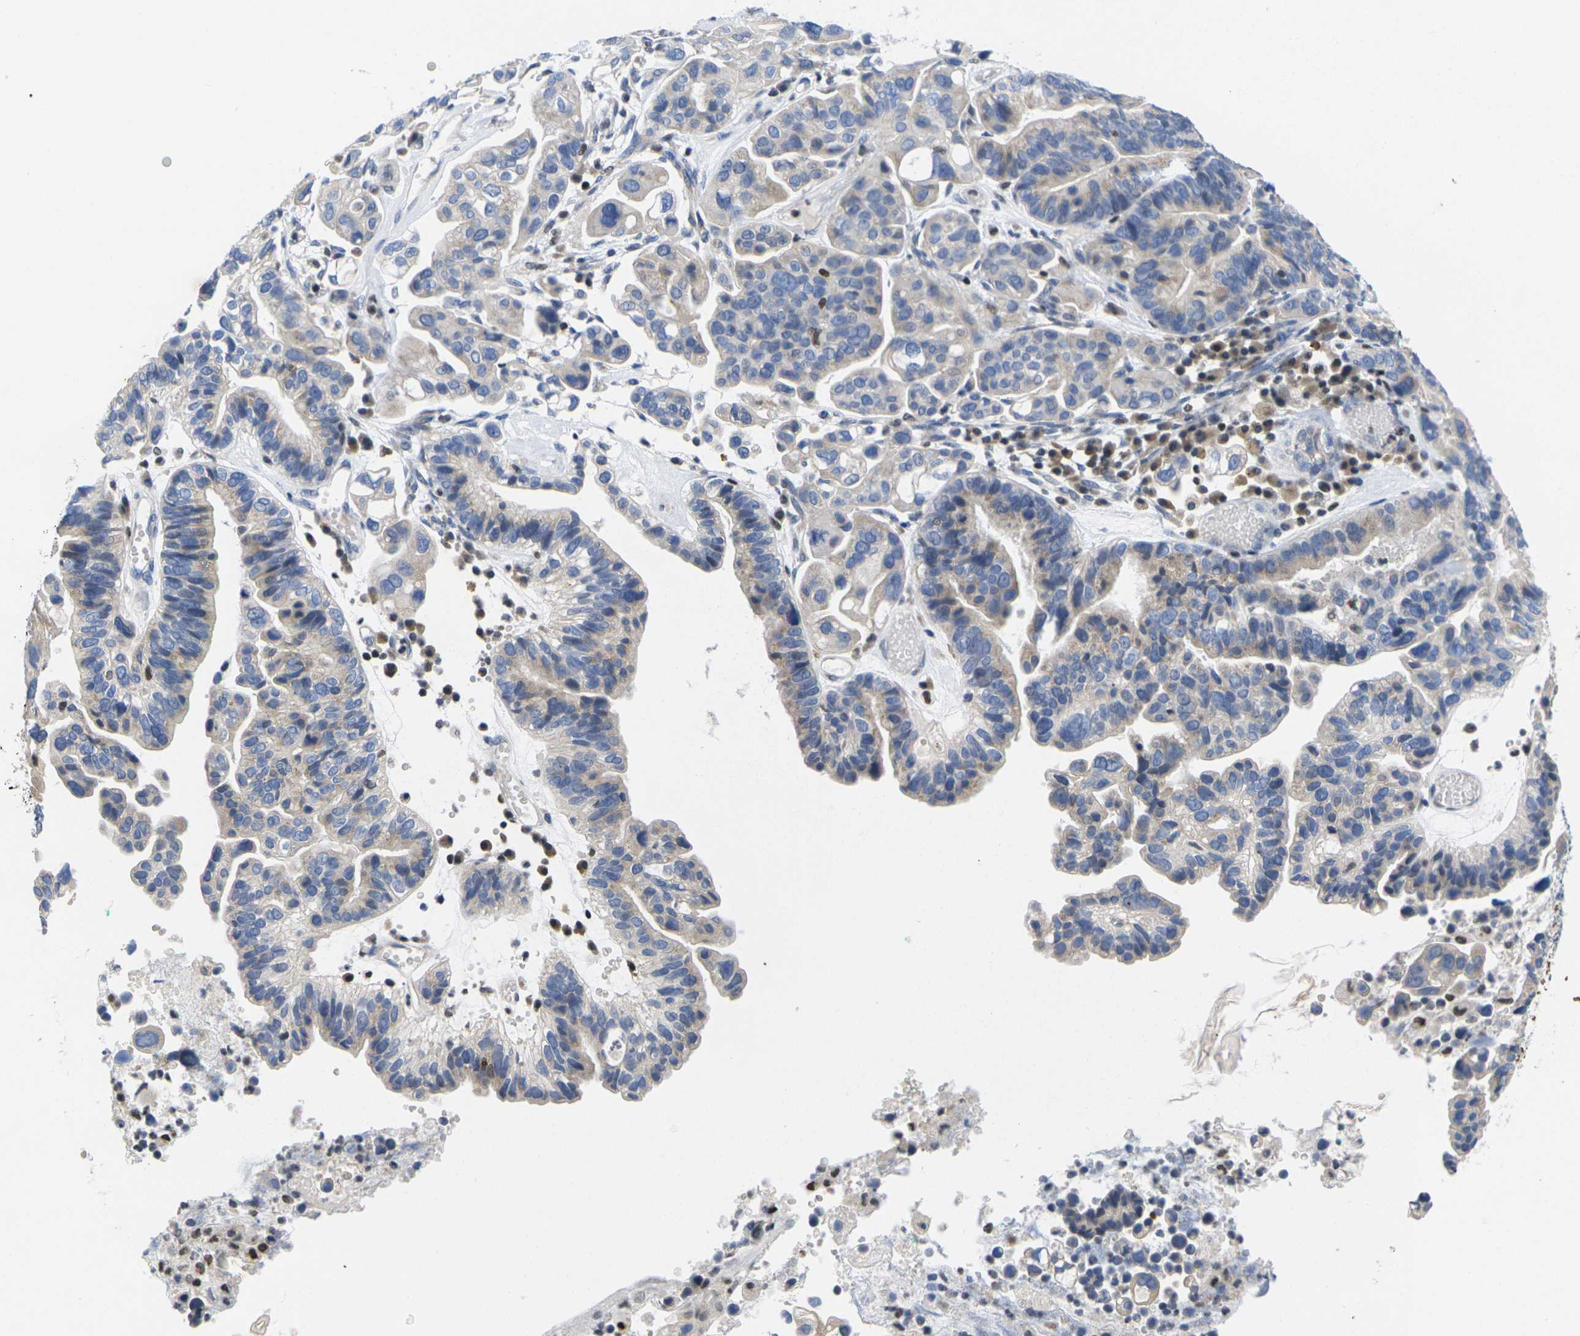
{"staining": {"intensity": "negative", "quantity": "none", "location": "none"}, "tissue": "ovarian cancer", "cell_type": "Tumor cells", "image_type": "cancer", "snomed": [{"axis": "morphology", "description": "Cystadenocarcinoma, serous, NOS"}, {"axis": "topography", "description": "Ovary"}], "caption": "This is an immunohistochemistry (IHC) image of ovarian cancer. There is no positivity in tumor cells.", "gene": "IKZF1", "patient": {"sex": "female", "age": 56}}